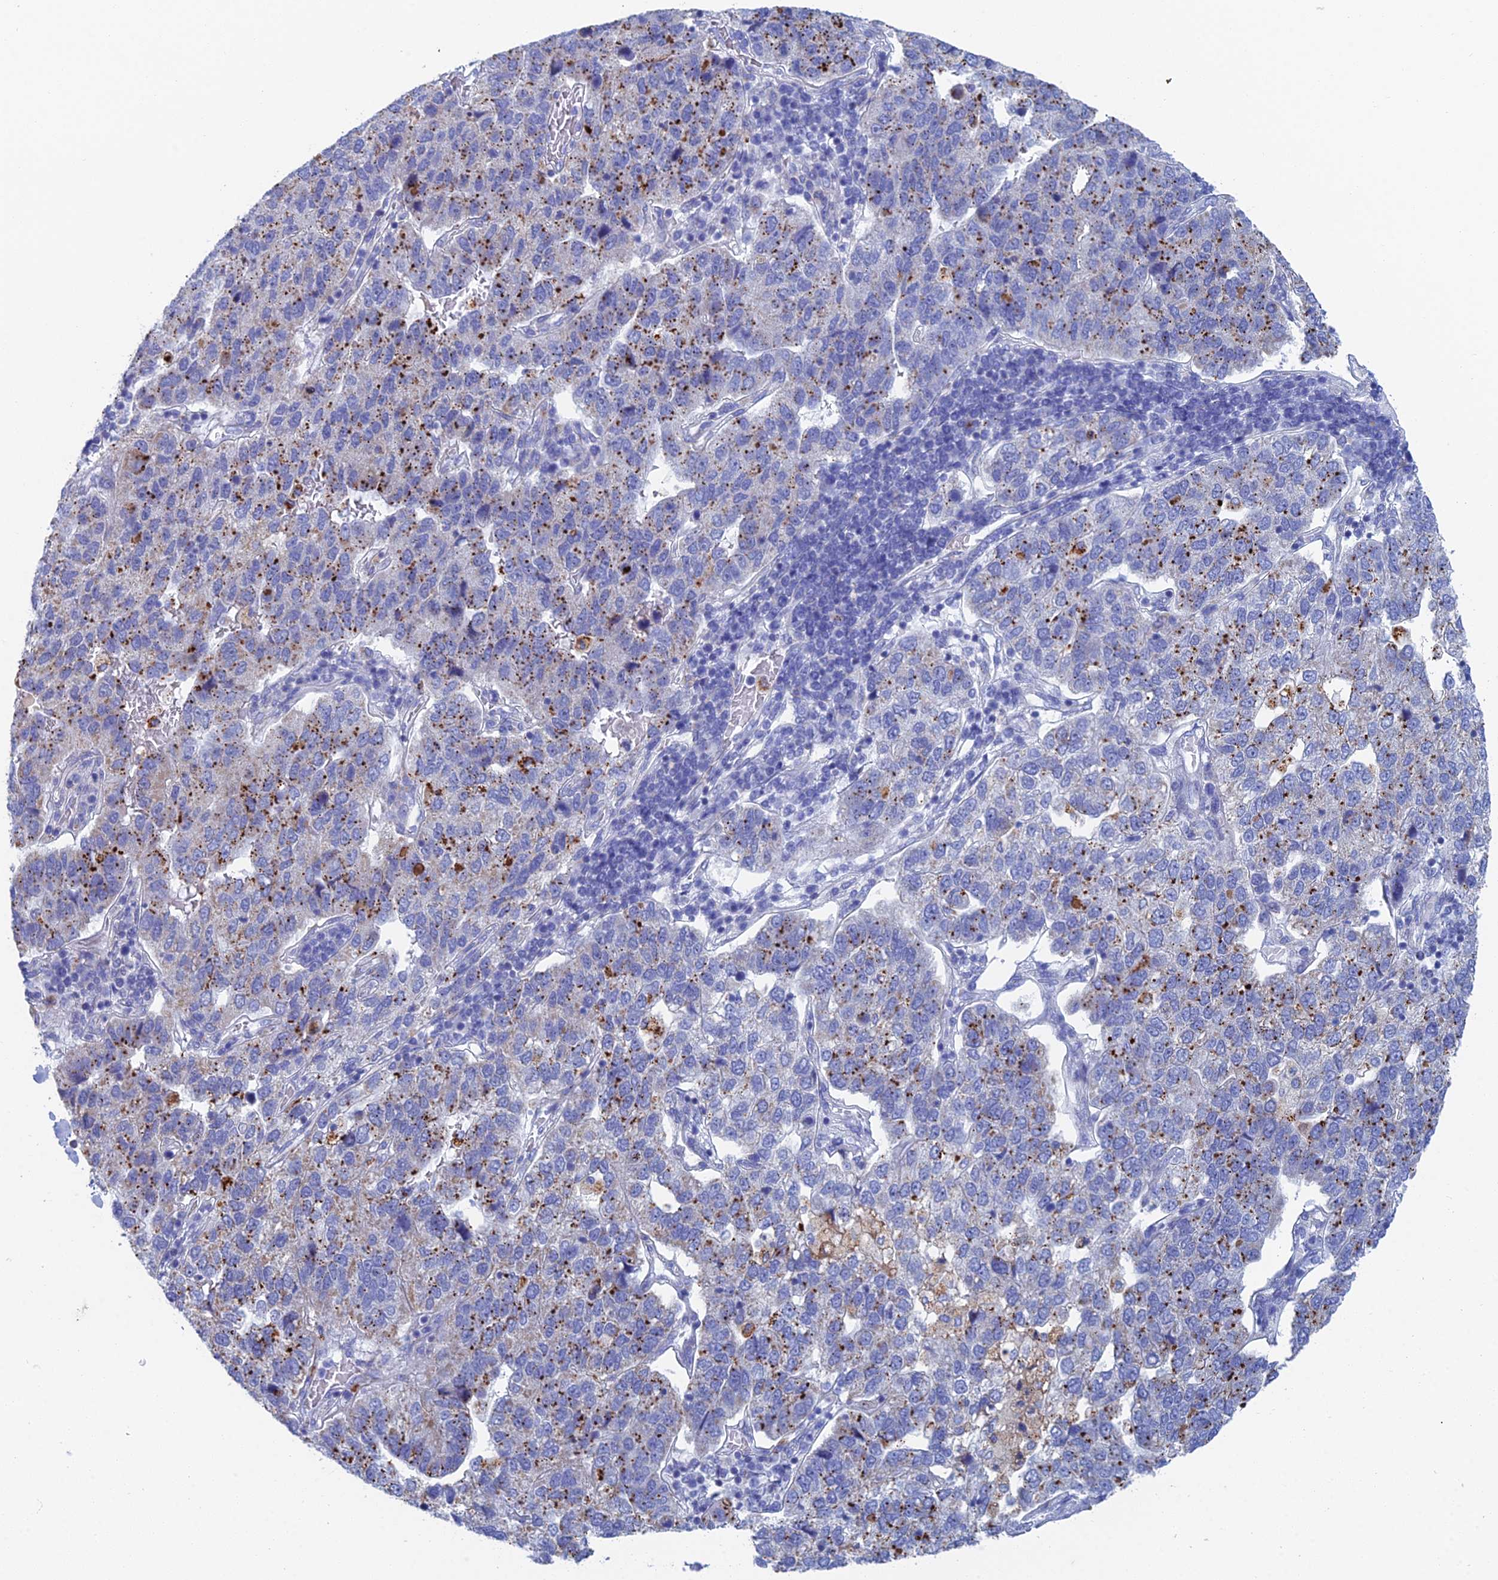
{"staining": {"intensity": "strong", "quantity": "<25%", "location": "cytoplasmic/membranous"}, "tissue": "pancreatic cancer", "cell_type": "Tumor cells", "image_type": "cancer", "snomed": [{"axis": "morphology", "description": "Adenocarcinoma, NOS"}, {"axis": "topography", "description": "Pancreas"}], "caption": "Pancreatic cancer tissue shows strong cytoplasmic/membranous positivity in about <25% of tumor cells, visualized by immunohistochemistry. The protein is shown in brown color, while the nuclei are stained blue.", "gene": "CFAP210", "patient": {"sex": "female", "age": 61}}